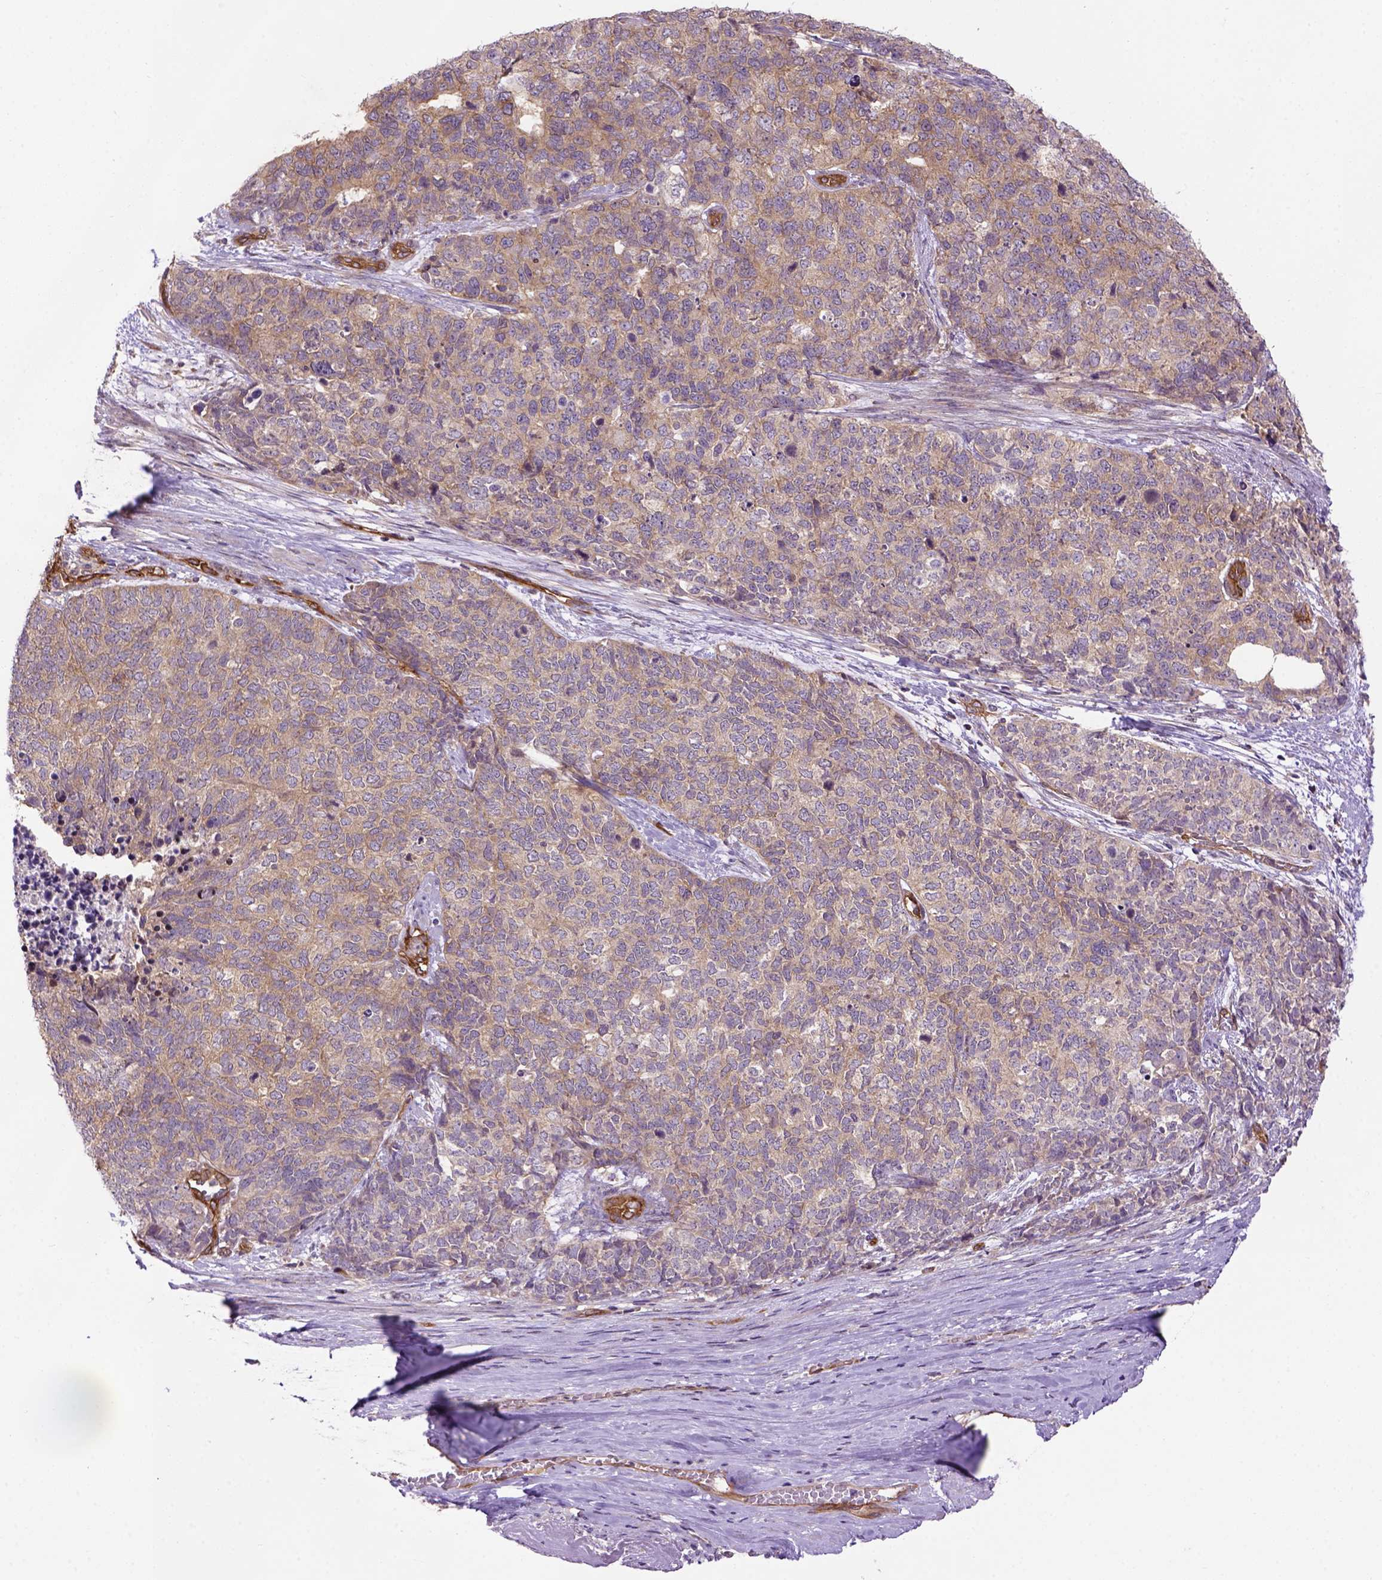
{"staining": {"intensity": "moderate", "quantity": ">75%", "location": "cytoplasmic/membranous"}, "tissue": "cervical cancer", "cell_type": "Tumor cells", "image_type": "cancer", "snomed": [{"axis": "morphology", "description": "Squamous cell carcinoma, NOS"}, {"axis": "topography", "description": "Cervix"}], "caption": "Human cervical squamous cell carcinoma stained with a brown dye displays moderate cytoplasmic/membranous positive expression in about >75% of tumor cells.", "gene": "CASKIN2", "patient": {"sex": "female", "age": 63}}